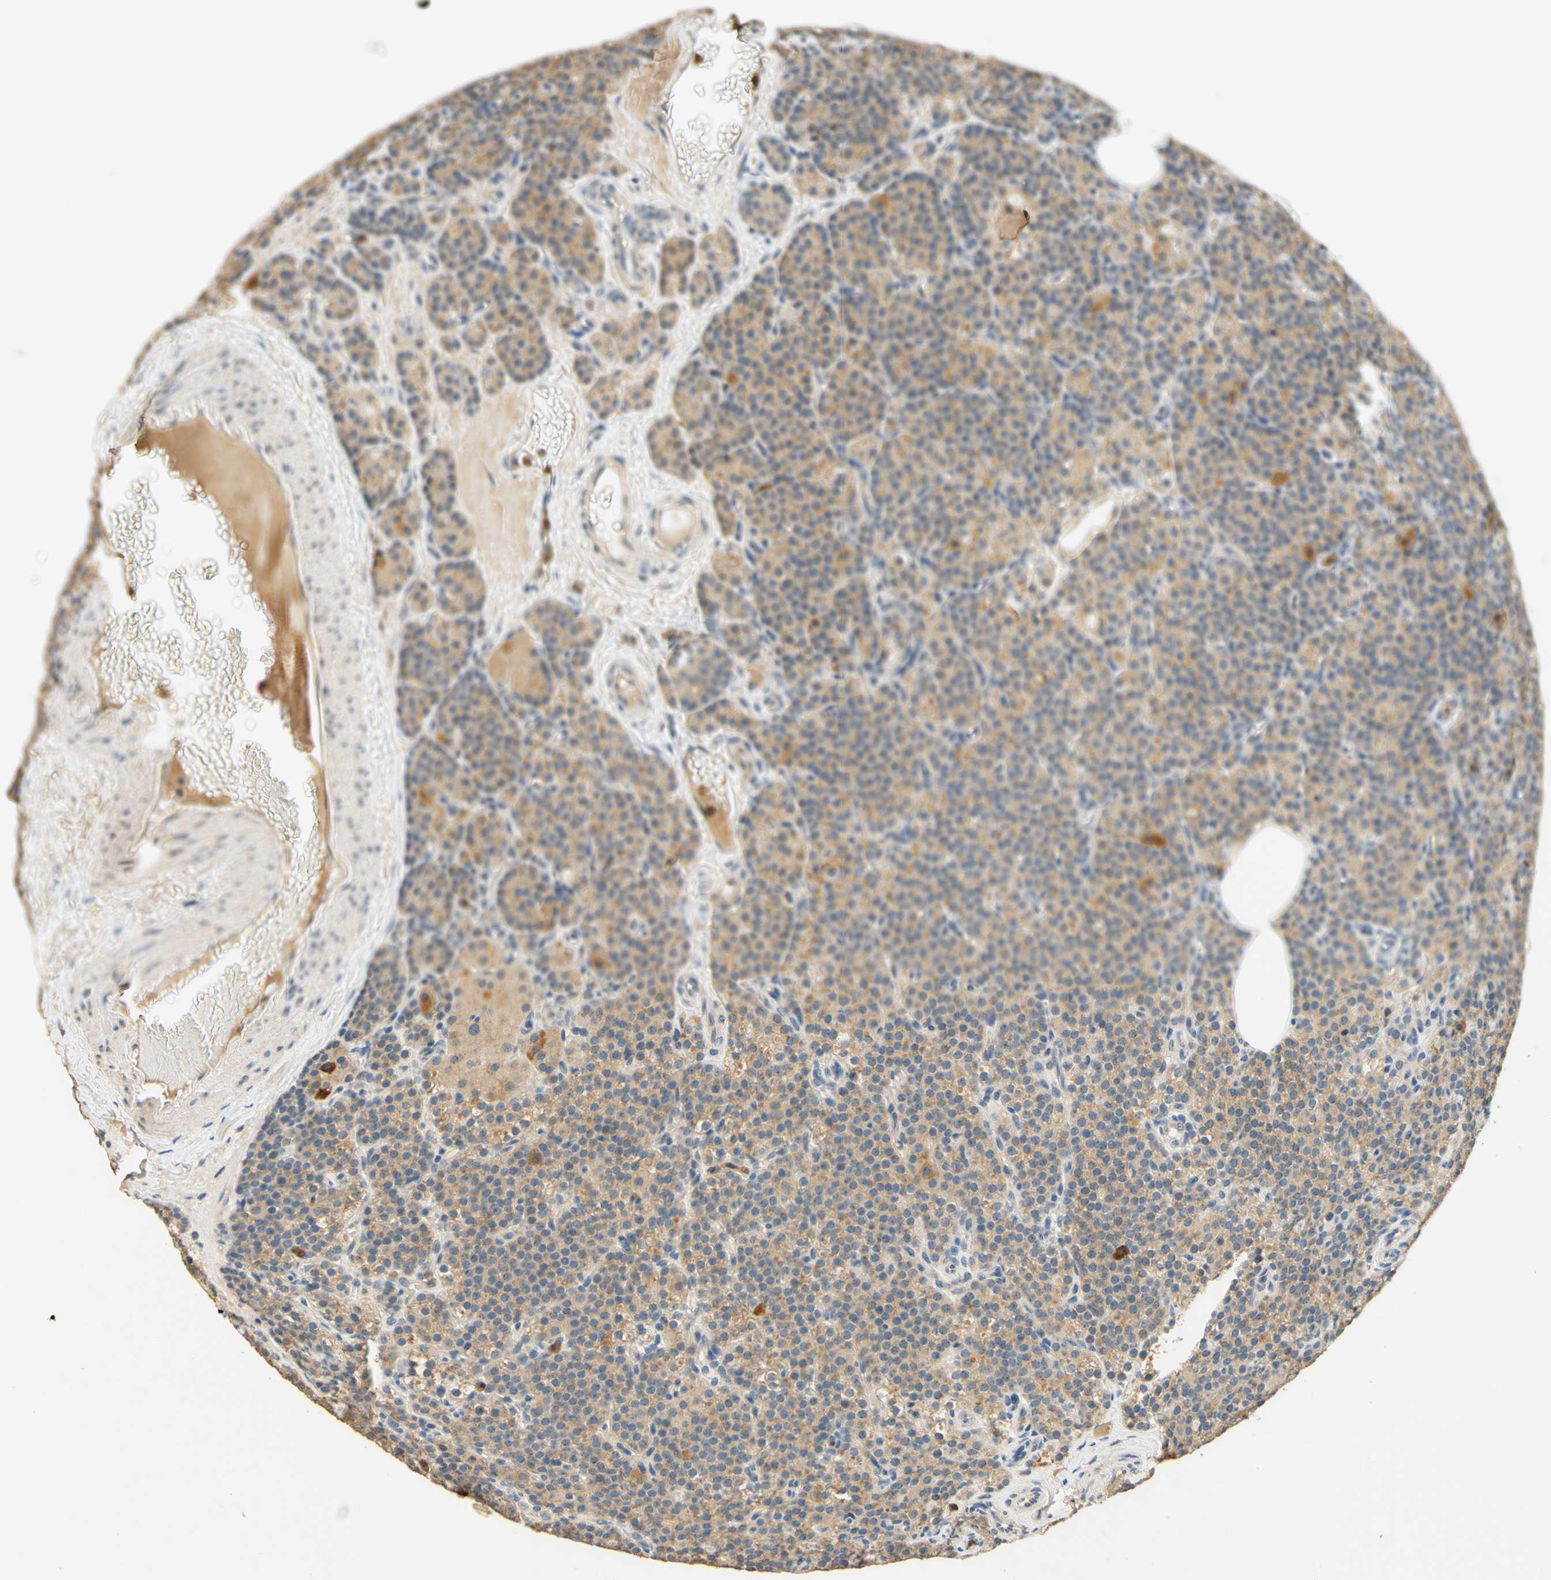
{"staining": {"intensity": "moderate", "quantity": ">75%", "location": "cytoplasmic/membranous"}, "tissue": "parathyroid gland", "cell_type": "Glandular cells", "image_type": "normal", "snomed": [{"axis": "morphology", "description": "Normal tissue, NOS"}, {"axis": "topography", "description": "Parathyroid gland"}], "caption": "The image displays a brown stain indicating the presence of a protein in the cytoplasmic/membranous of glandular cells in parathyroid gland.", "gene": "ENTREP2", "patient": {"sex": "female", "age": 57}}